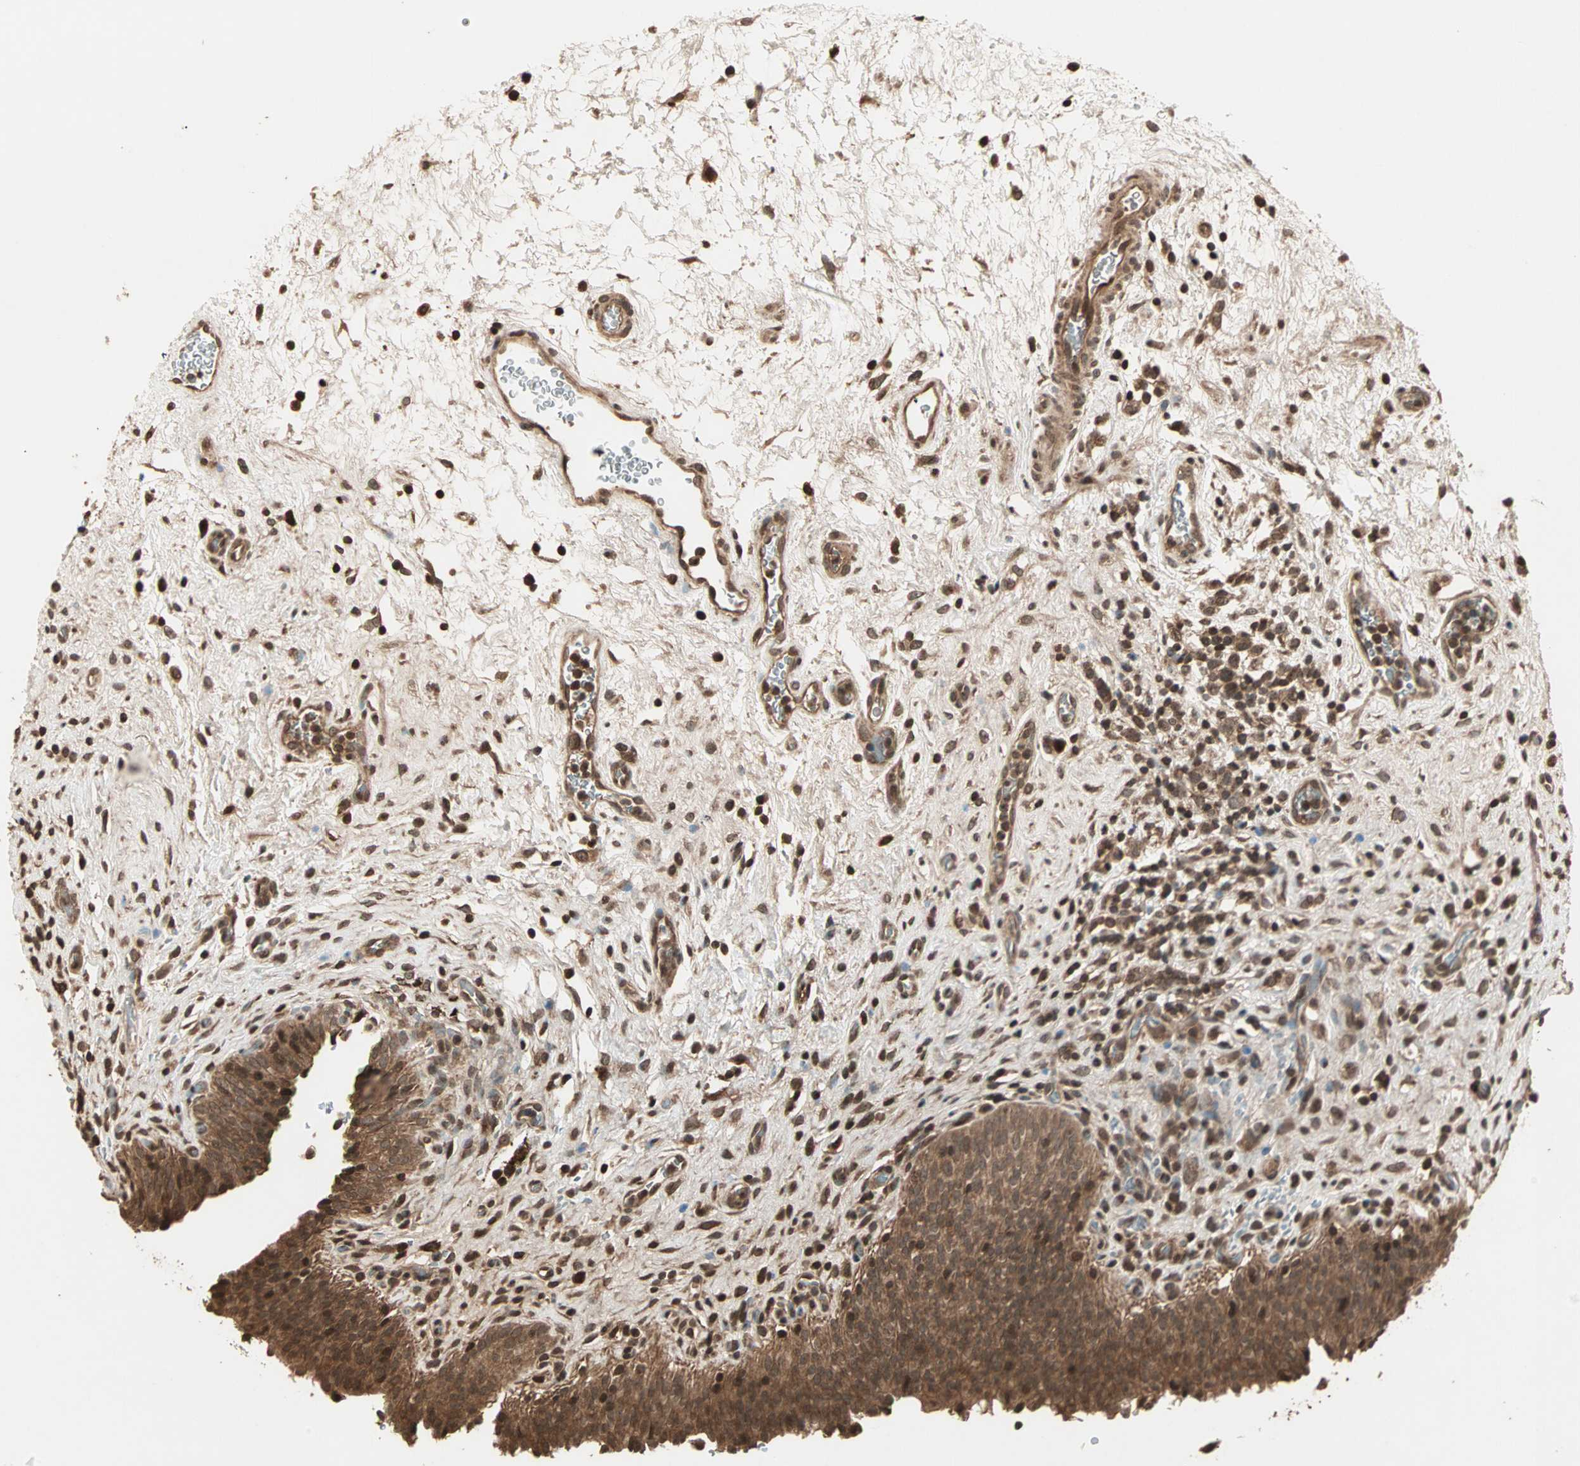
{"staining": {"intensity": "strong", "quantity": "25%-75%", "location": "cytoplasmic/membranous"}, "tissue": "urinary bladder", "cell_type": "Urothelial cells", "image_type": "normal", "snomed": [{"axis": "morphology", "description": "Normal tissue, NOS"}, {"axis": "topography", "description": "Urinary bladder"}], "caption": "Strong cytoplasmic/membranous staining for a protein is appreciated in approximately 25%-75% of urothelial cells of benign urinary bladder using immunohistochemistry (IHC).", "gene": "RFFL", "patient": {"sex": "male", "age": 51}}